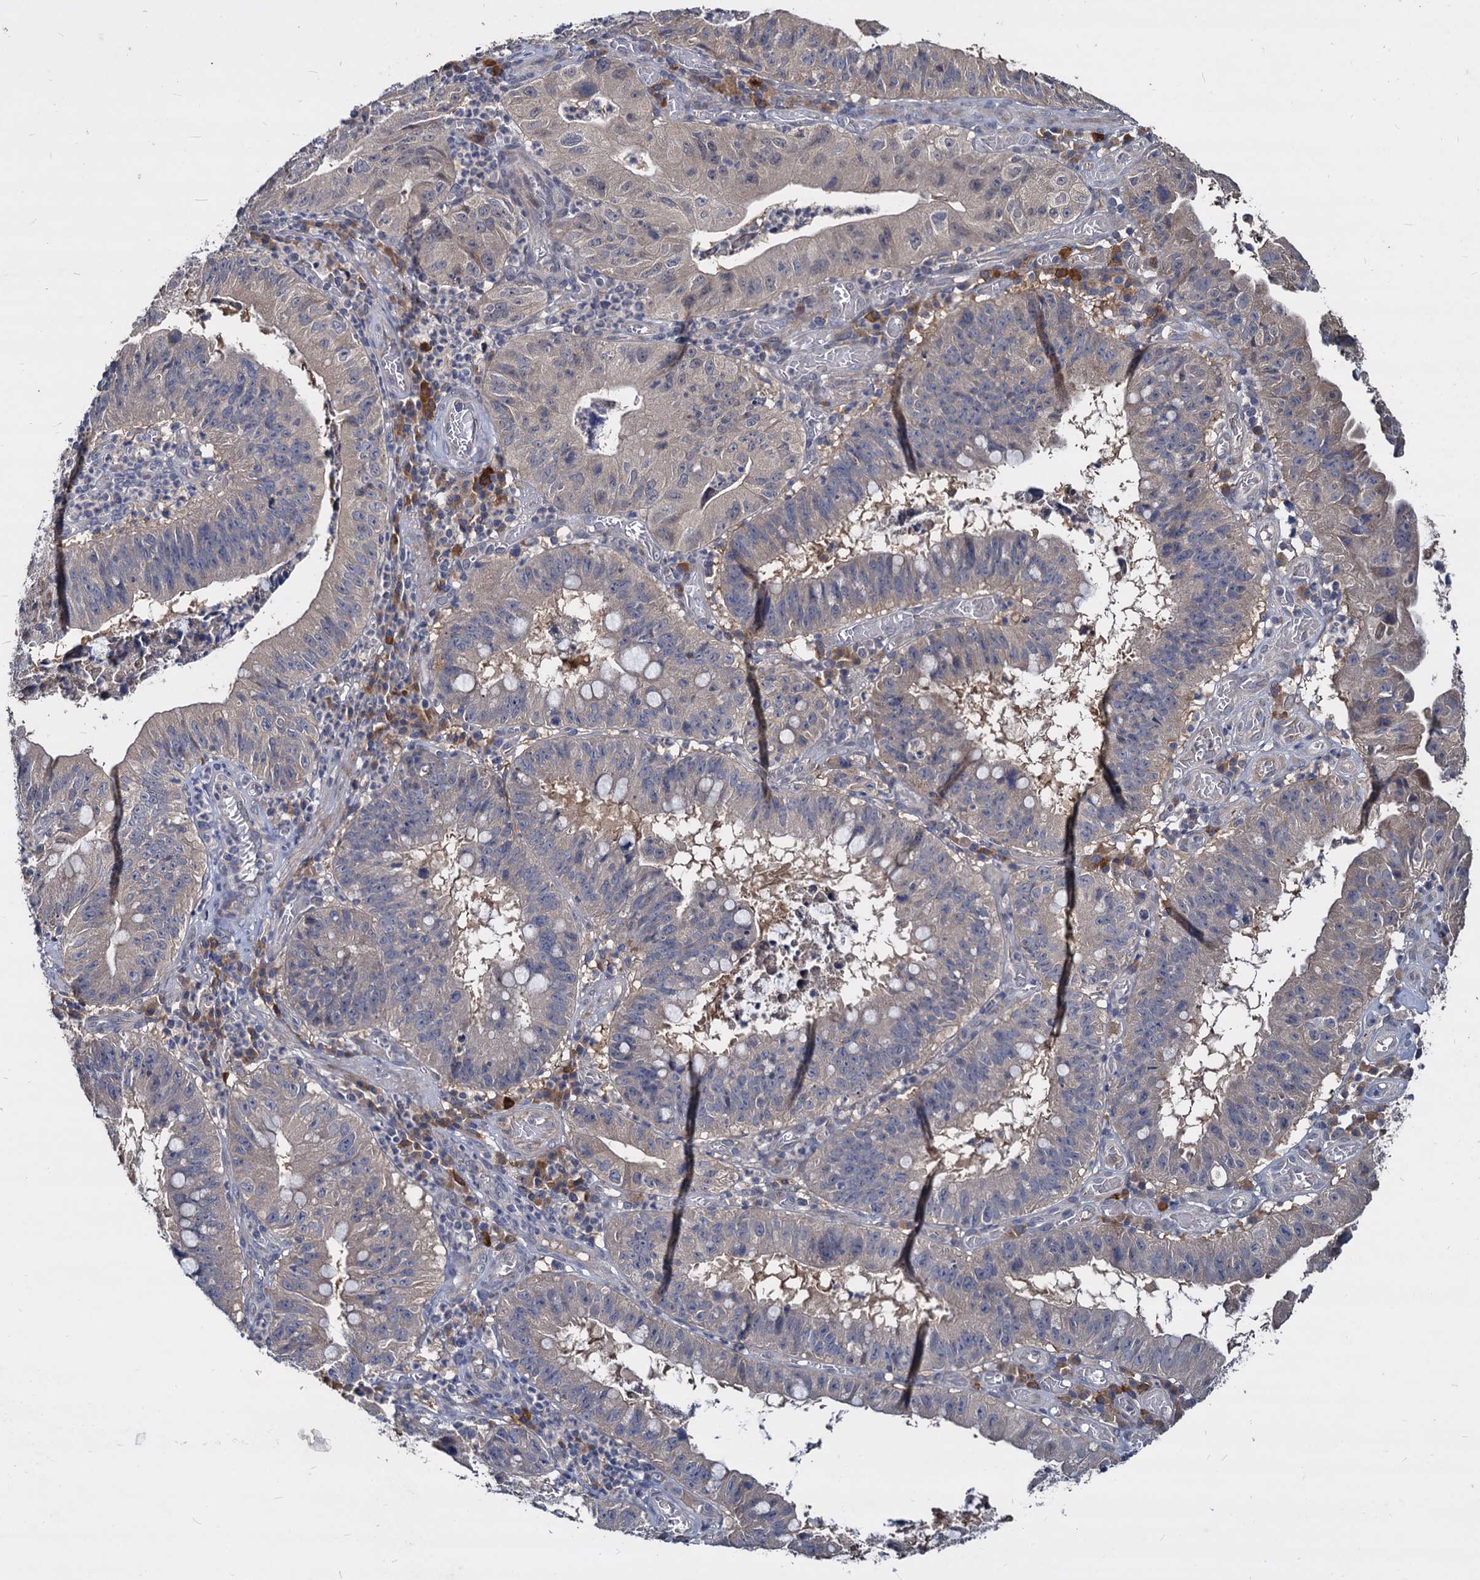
{"staining": {"intensity": "negative", "quantity": "none", "location": "none"}, "tissue": "stomach cancer", "cell_type": "Tumor cells", "image_type": "cancer", "snomed": [{"axis": "morphology", "description": "Adenocarcinoma, NOS"}, {"axis": "topography", "description": "Stomach"}], "caption": "Tumor cells are negative for brown protein staining in adenocarcinoma (stomach). (Immunohistochemistry, brightfield microscopy, high magnification).", "gene": "CCDC184", "patient": {"sex": "male", "age": 59}}